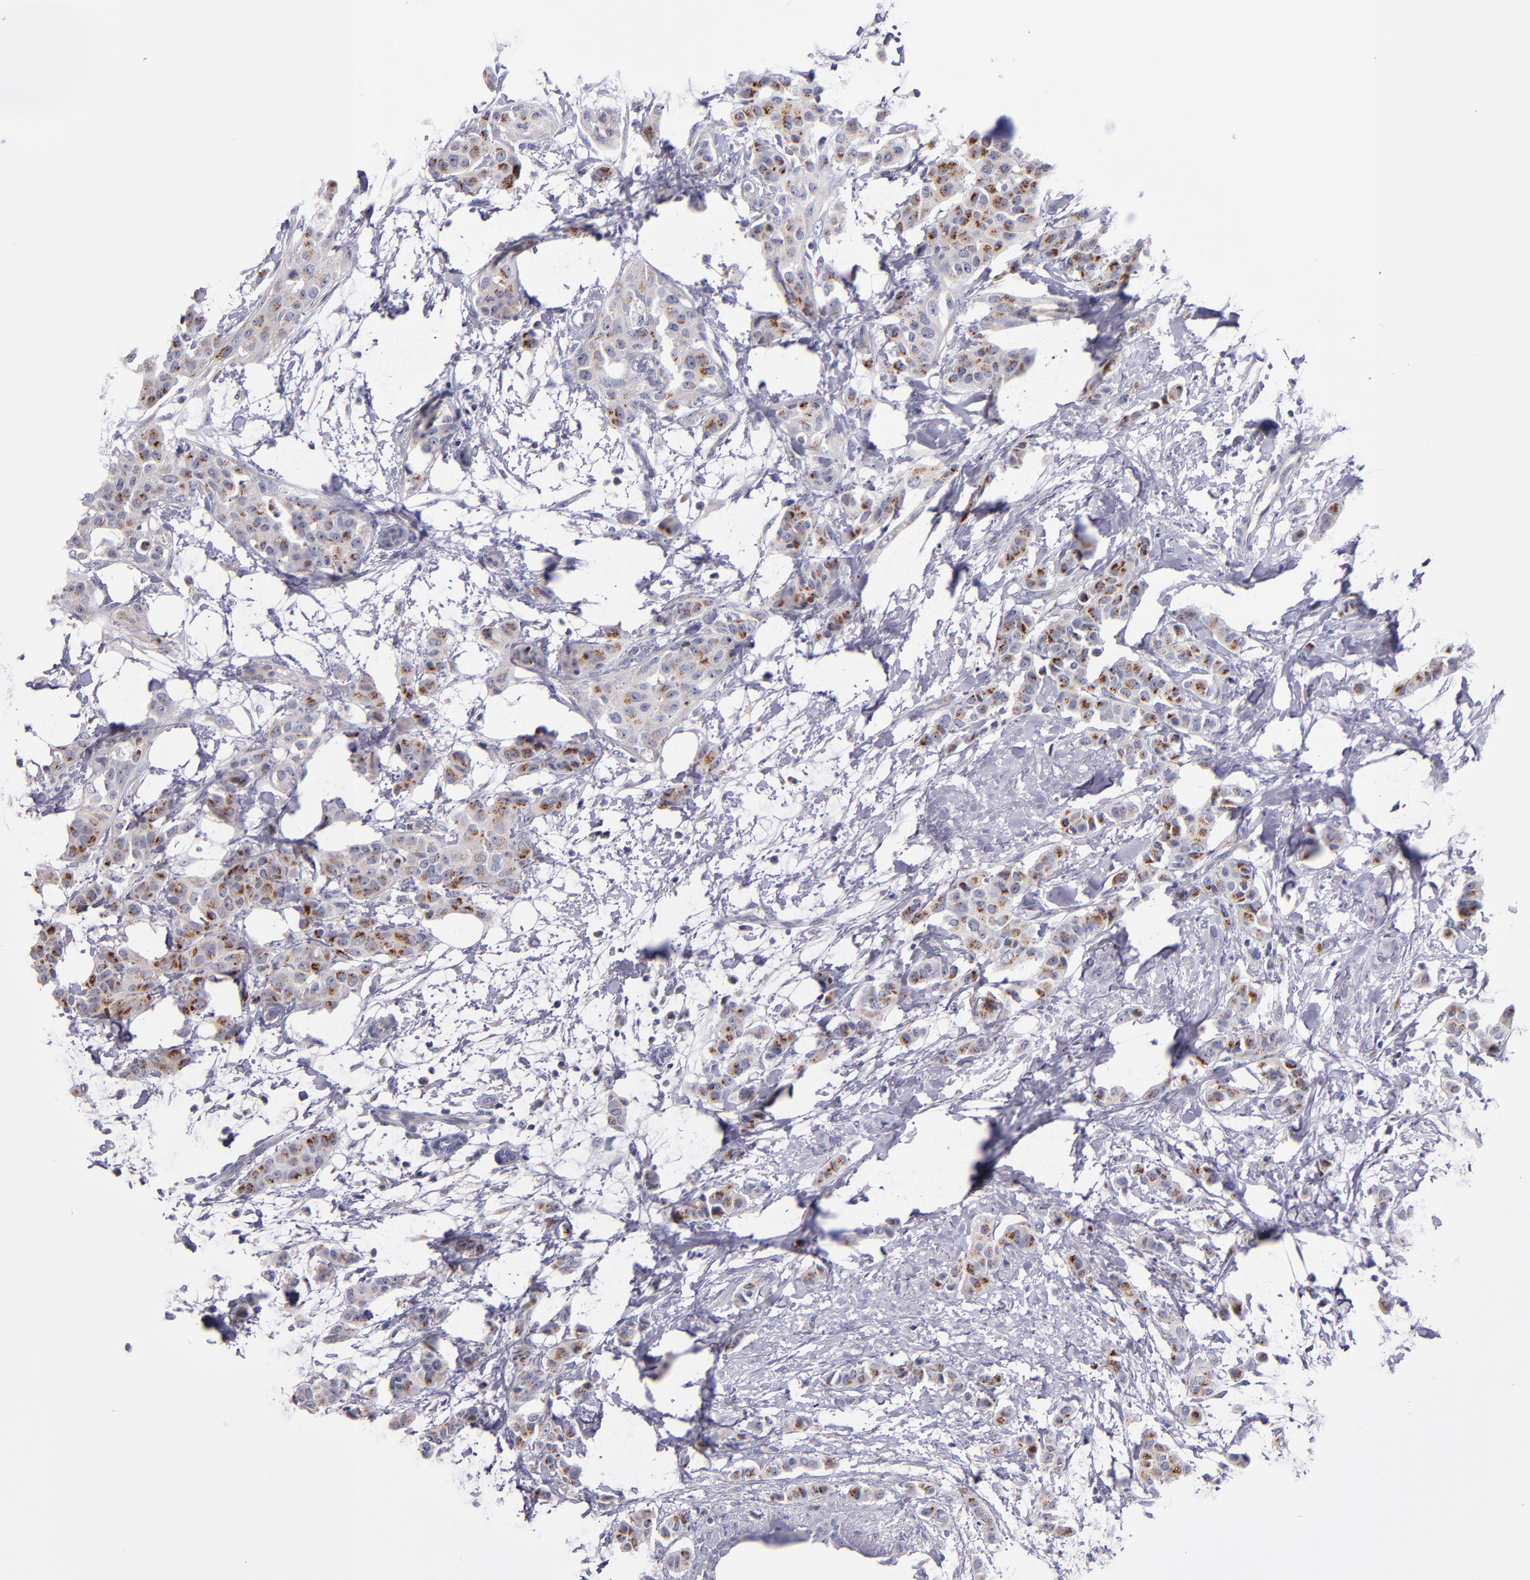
{"staining": {"intensity": "strong", "quantity": ">75%", "location": "cytoplasmic/membranous"}, "tissue": "breast cancer", "cell_type": "Tumor cells", "image_type": "cancer", "snomed": [{"axis": "morphology", "description": "Duct carcinoma"}, {"axis": "topography", "description": "Breast"}], "caption": "Strong cytoplasmic/membranous staining for a protein is present in approximately >75% of tumor cells of breast cancer using immunohistochemistry (IHC).", "gene": "RAB41", "patient": {"sex": "female", "age": 40}}